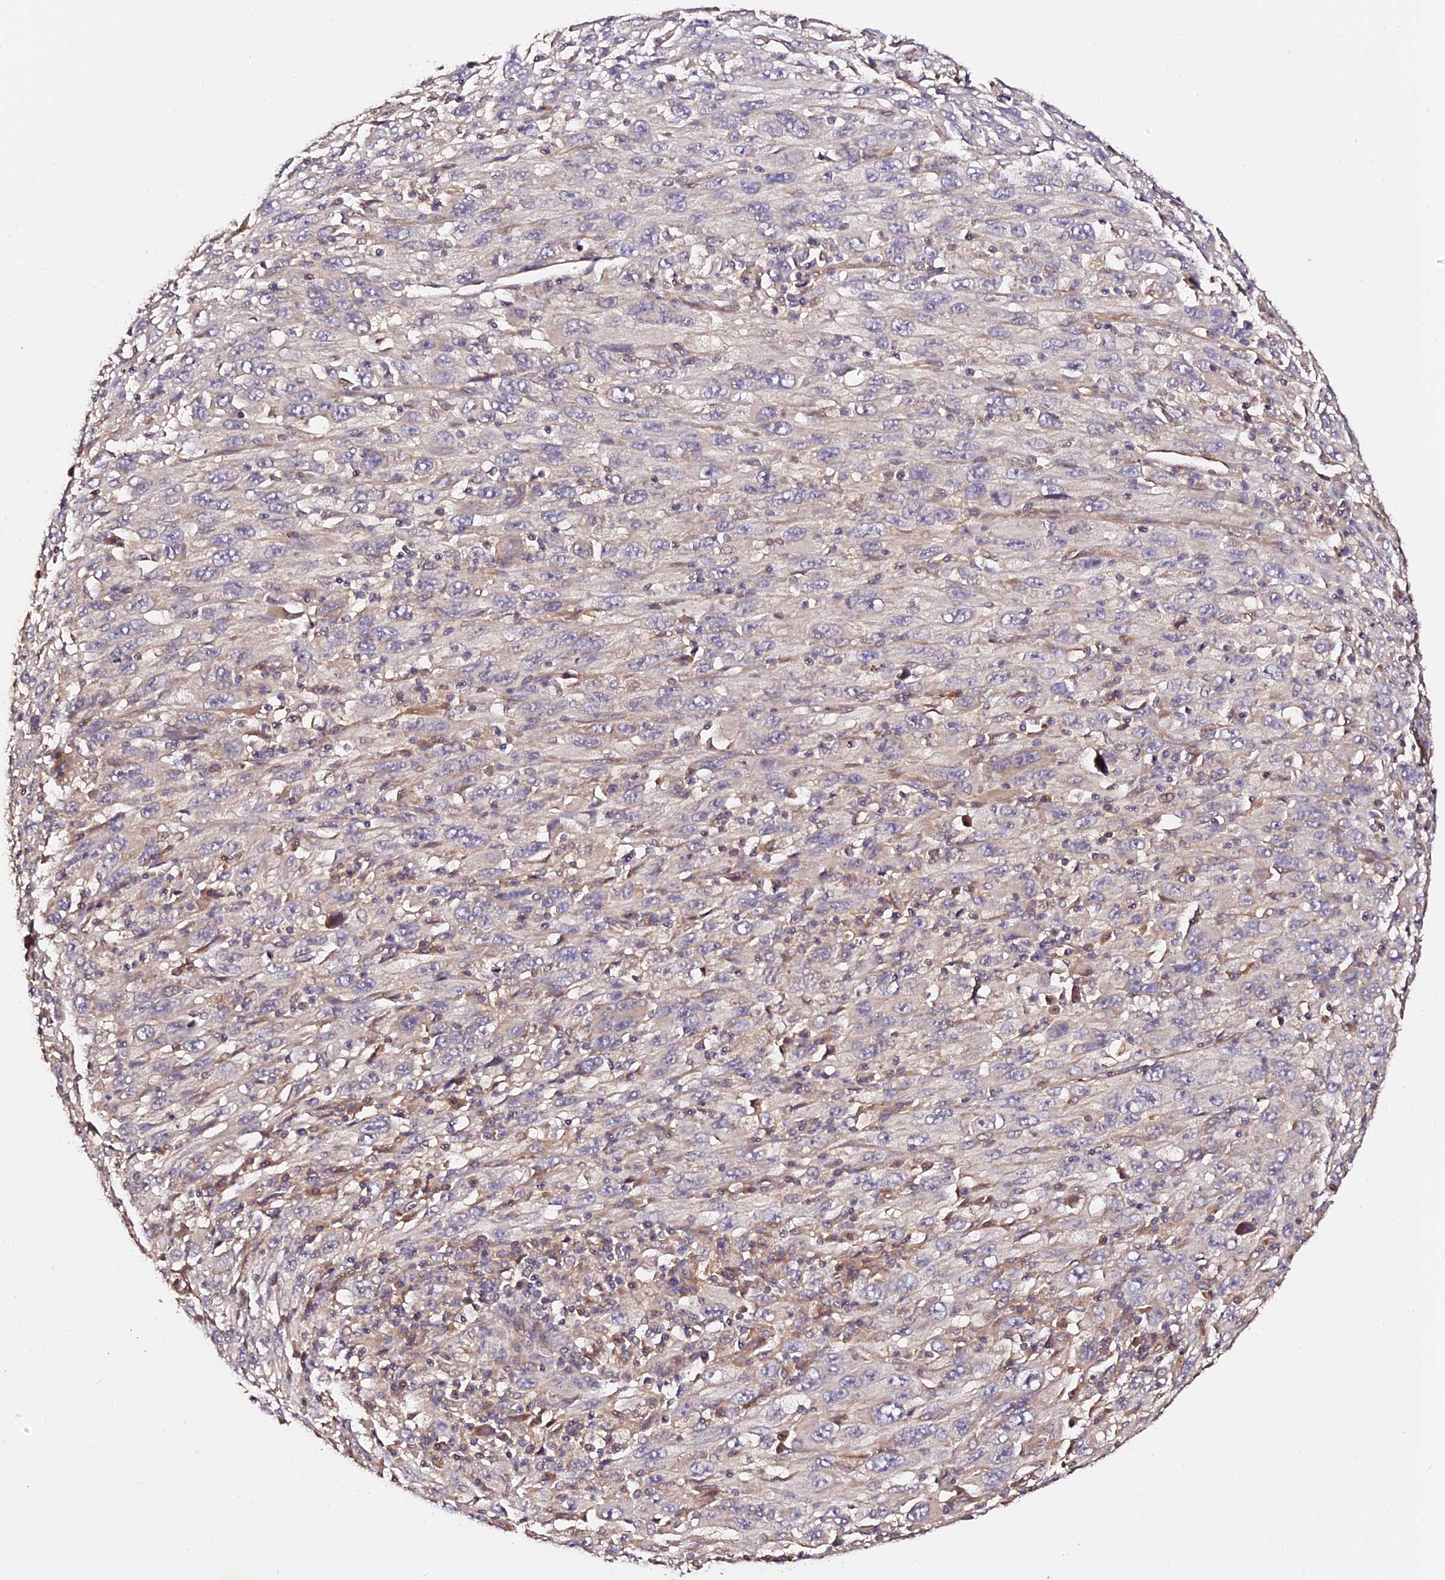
{"staining": {"intensity": "weak", "quantity": "<25%", "location": "cytoplasmic/membranous"}, "tissue": "melanoma", "cell_type": "Tumor cells", "image_type": "cancer", "snomed": [{"axis": "morphology", "description": "Malignant melanoma, Metastatic site"}, {"axis": "topography", "description": "Skin"}], "caption": "DAB immunohistochemical staining of melanoma shows no significant expression in tumor cells.", "gene": "TDO2", "patient": {"sex": "female", "age": 56}}